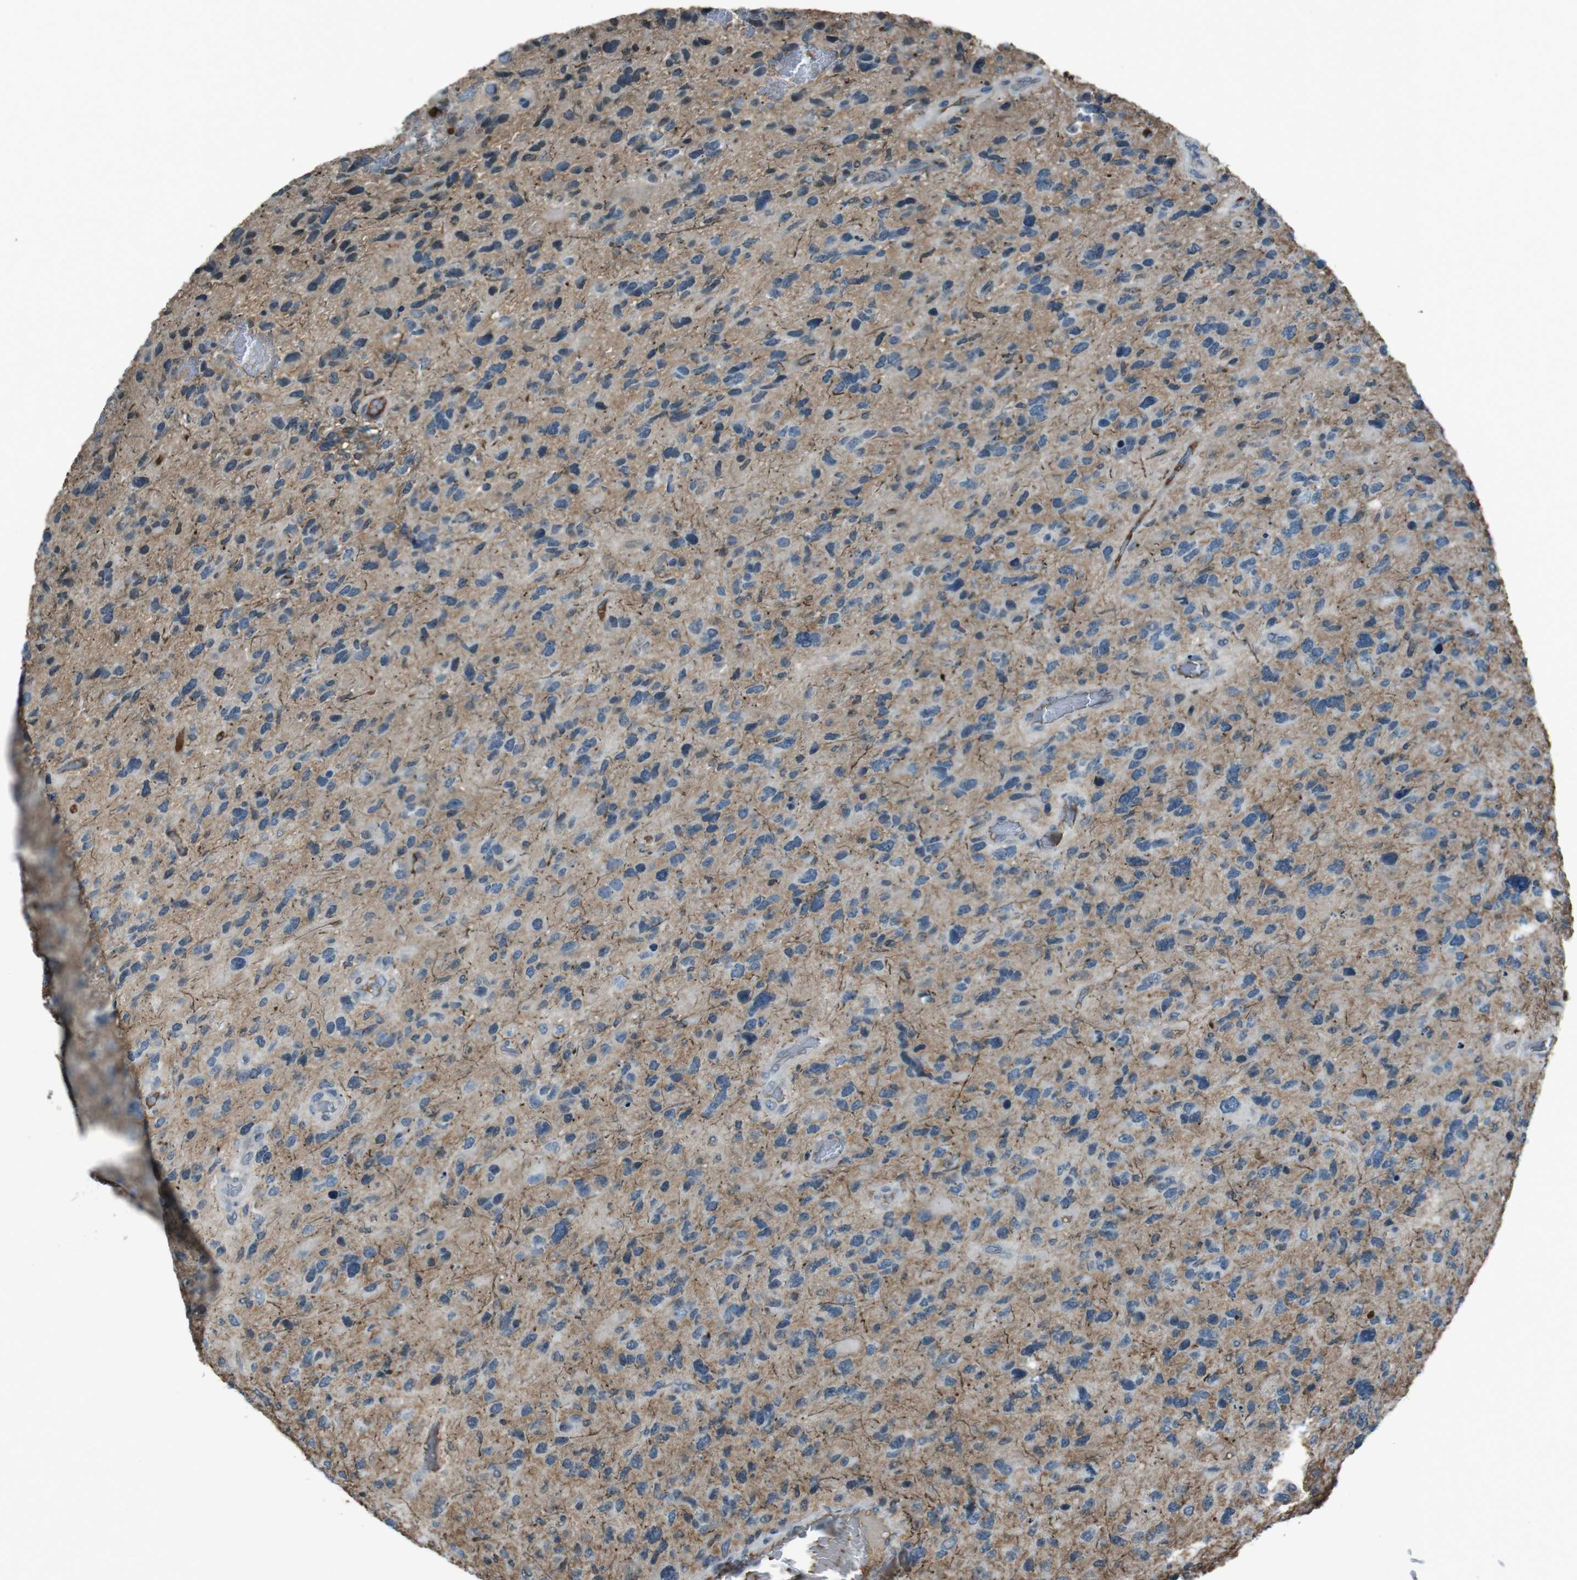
{"staining": {"intensity": "moderate", "quantity": "25%-75%", "location": "cytoplasmic/membranous"}, "tissue": "glioma", "cell_type": "Tumor cells", "image_type": "cancer", "snomed": [{"axis": "morphology", "description": "Glioma, malignant, High grade"}, {"axis": "topography", "description": "Brain"}], "caption": "Immunohistochemical staining of malignant high-grade glioma shows medium levels of moderate cytoplasmic/membranous protein expression in about 25%-75% of tumor cells. The protein of interest is shown in brown color, while the nuclei are stained blue.", "gene": "UGT1A6", "patient": {"sex": "female", "age": 58}}